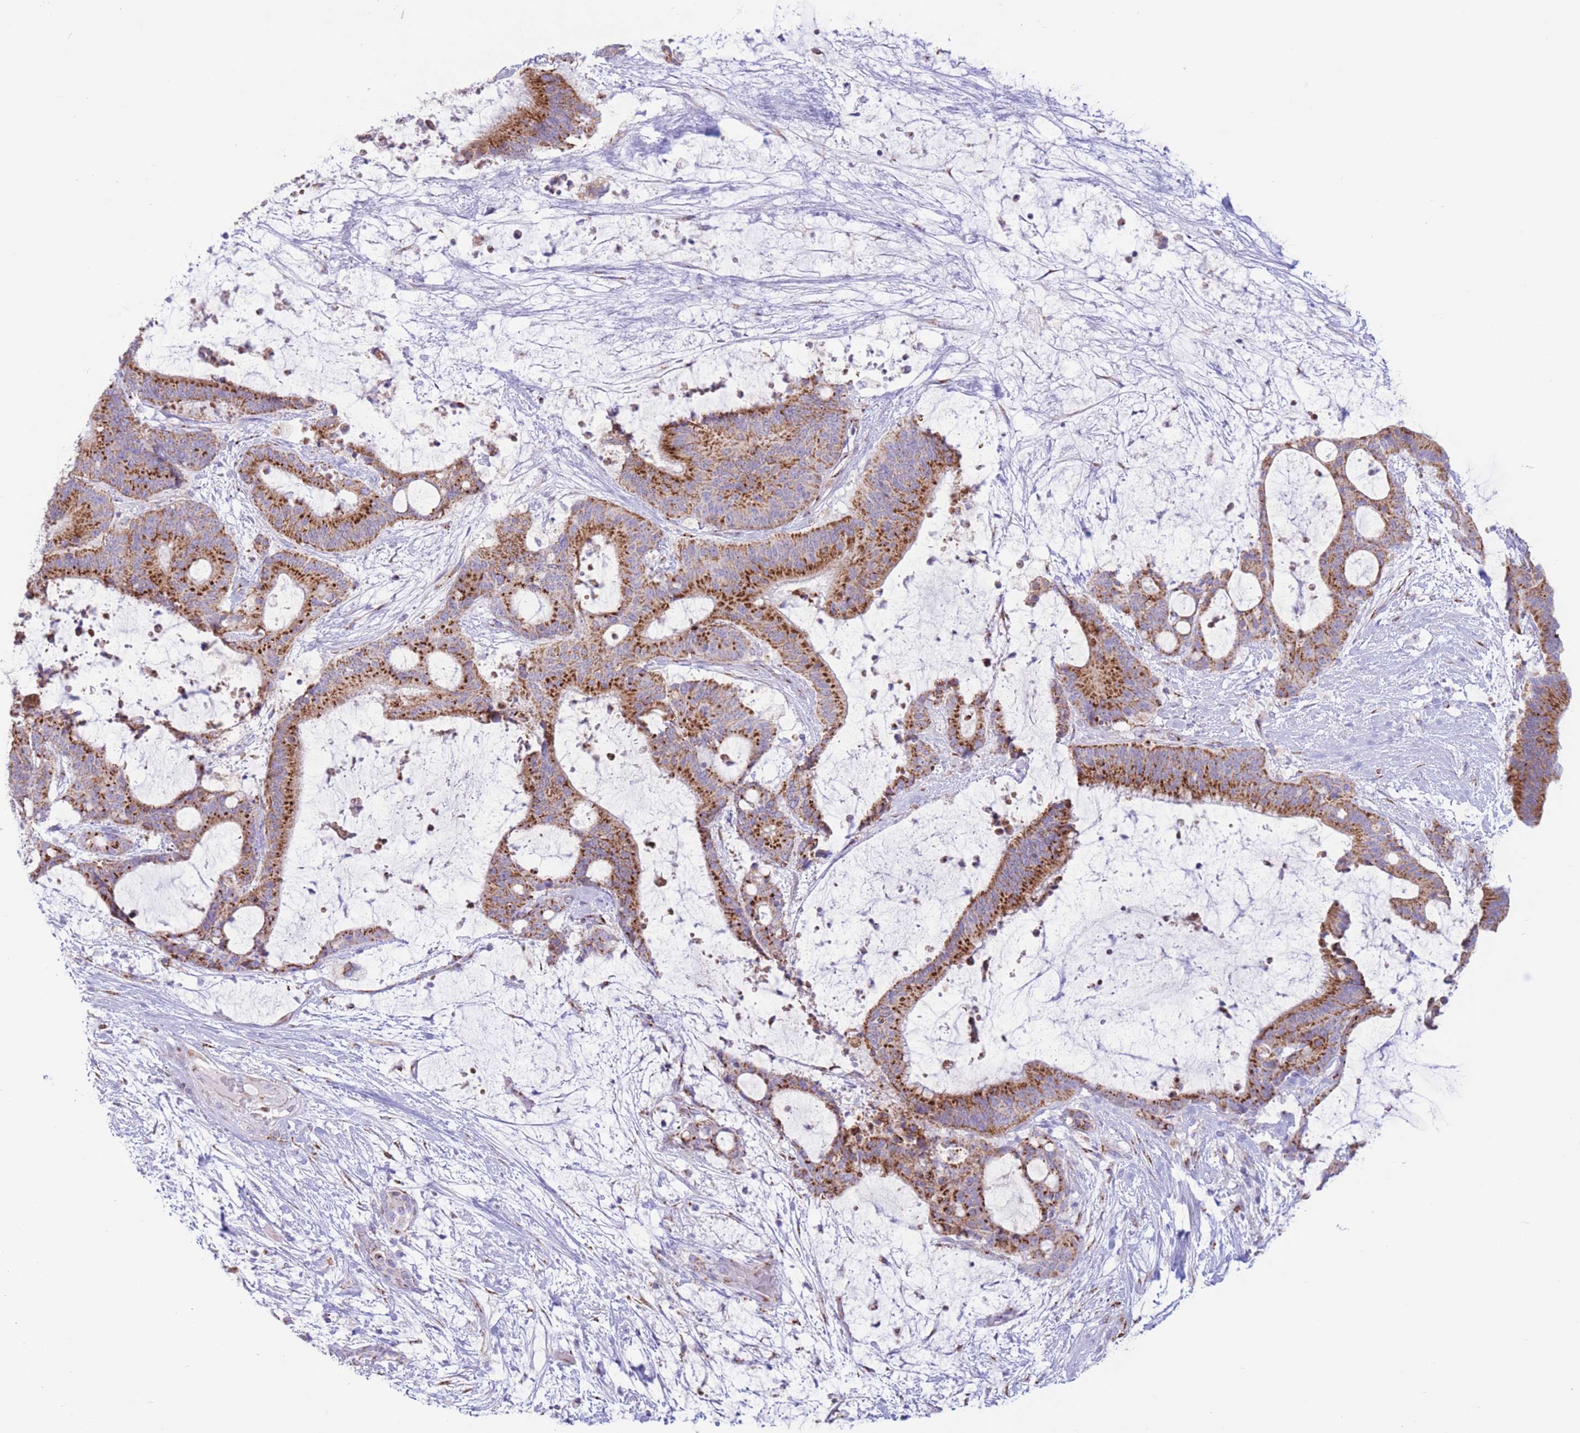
{"staining": {"intensity": "strong", "quantity": ">75%", "location": "cytoplasmic/membranous"}, "tissue": "liver cancer", "cell_type": "Tumor cells", "image_type": "cancer", "snomed": [{"axis": "morphology", "description": "Normal tissue, NOS"}, {"axis": "morphology", "description": "Cholangiocarcinoma"}, {"axis": "topography", "description": "Liver"}, {"axis": "topography", "description": "Peripheral nerve tissue"}], "caption": "Immunohistochemistry photomicrograph of liver cancer (cholangiocarcinoma) stained for a protein (brown), which exhibits high levels of strong cytoplasmic/membranous expression in approximately >75% of tumor cells.", "gene": "MPND", "patient": {"sex": "female", "age": 73}}